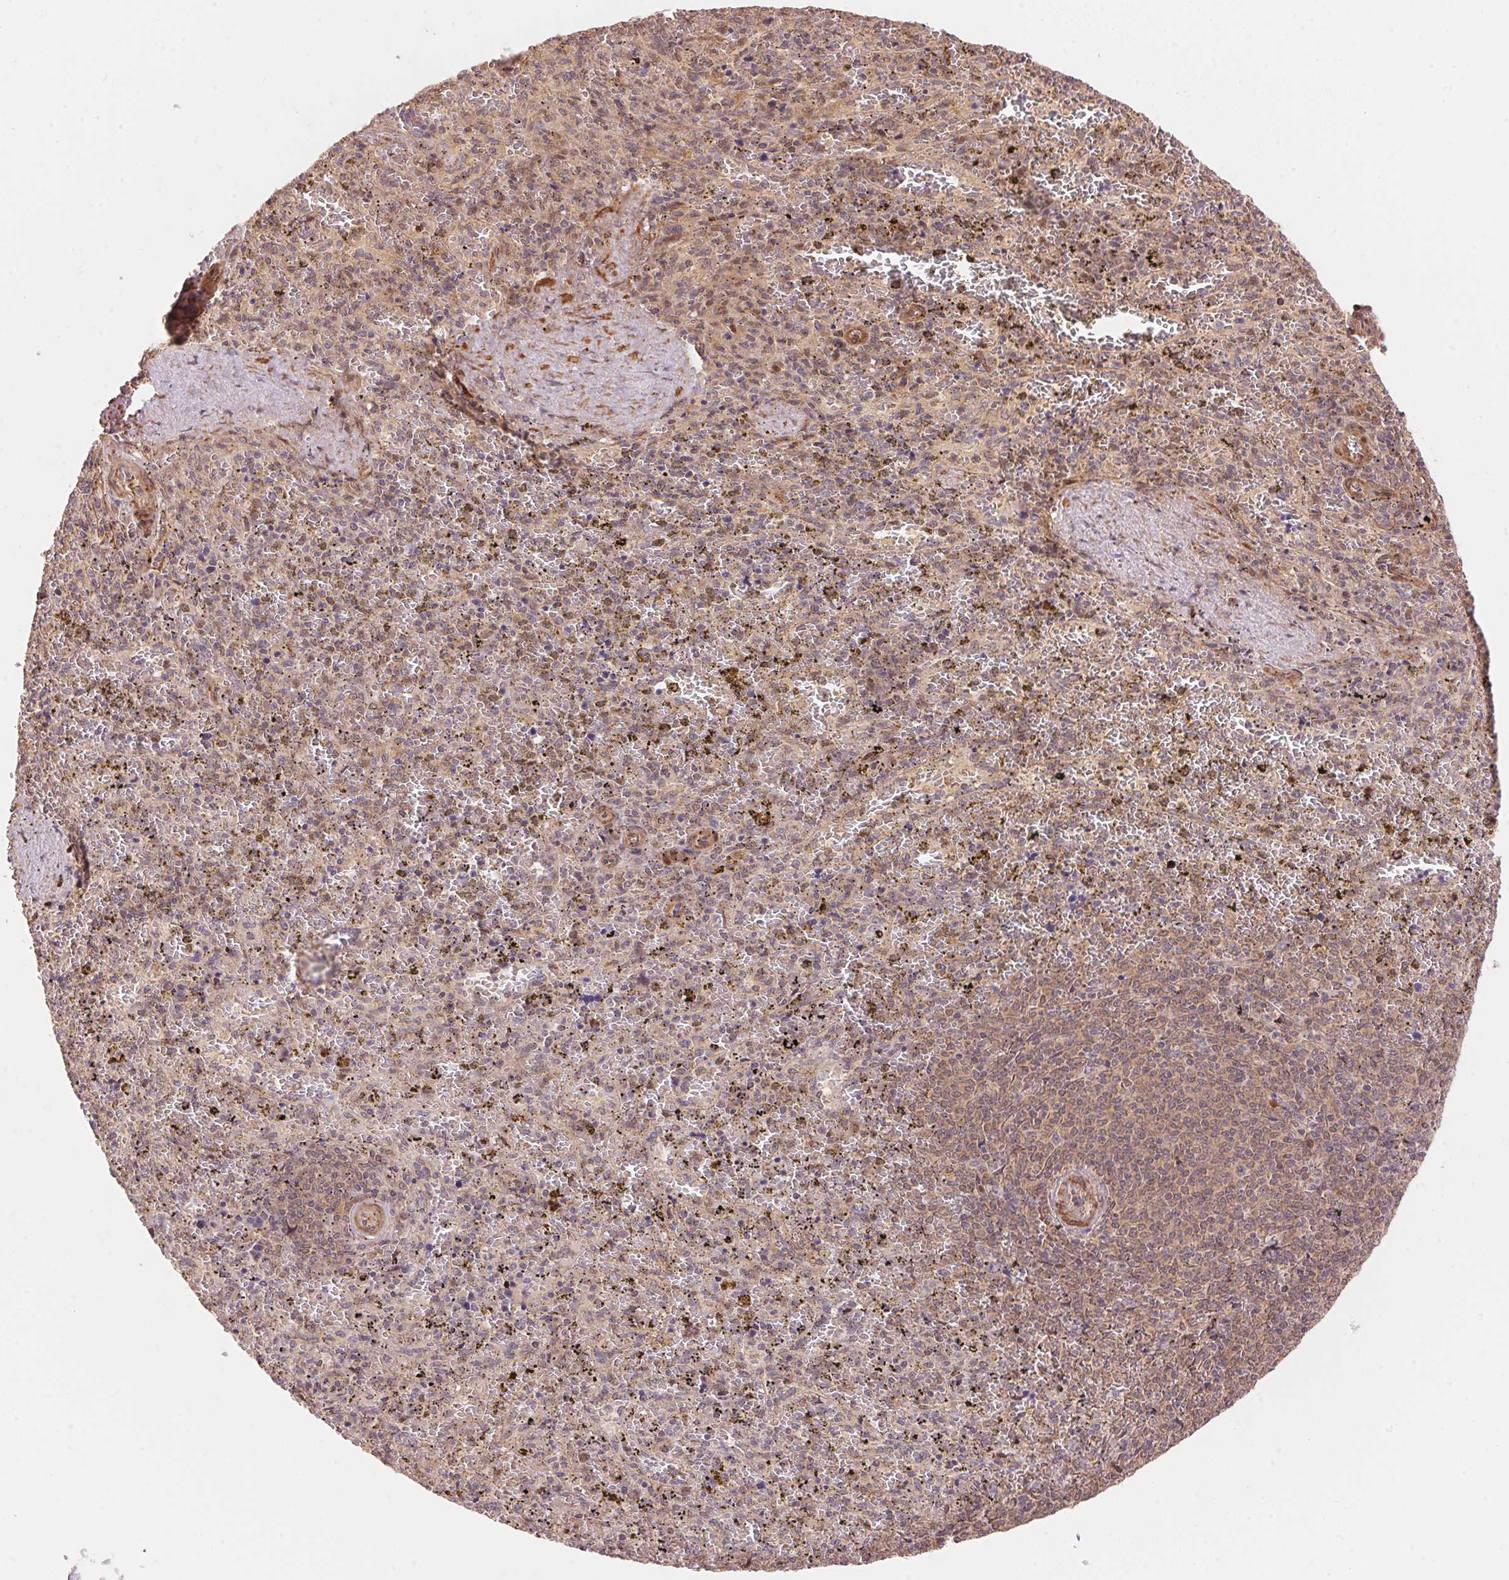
{"staining": {"intensity": "weak", "quantity": "<25%", "location": "cytoplasmic/membranous"}, "tissue": "spleen", "cell_type": "Cells in red pulp", "image_type": "normal", "snomed": [{"axis": "morphology", "description": "Normal tissue, NOS"}, {"axis": "topography", "description": "Spleen"}], "caption": "Immunohistochemistry (IHC) image of unremarkable spleen: human spleen stained with DAB demonstrates no significant protein staining in cells in red pulp.", "gene": "TNIP2", "patient": {"sex": "female", "age": 50}}